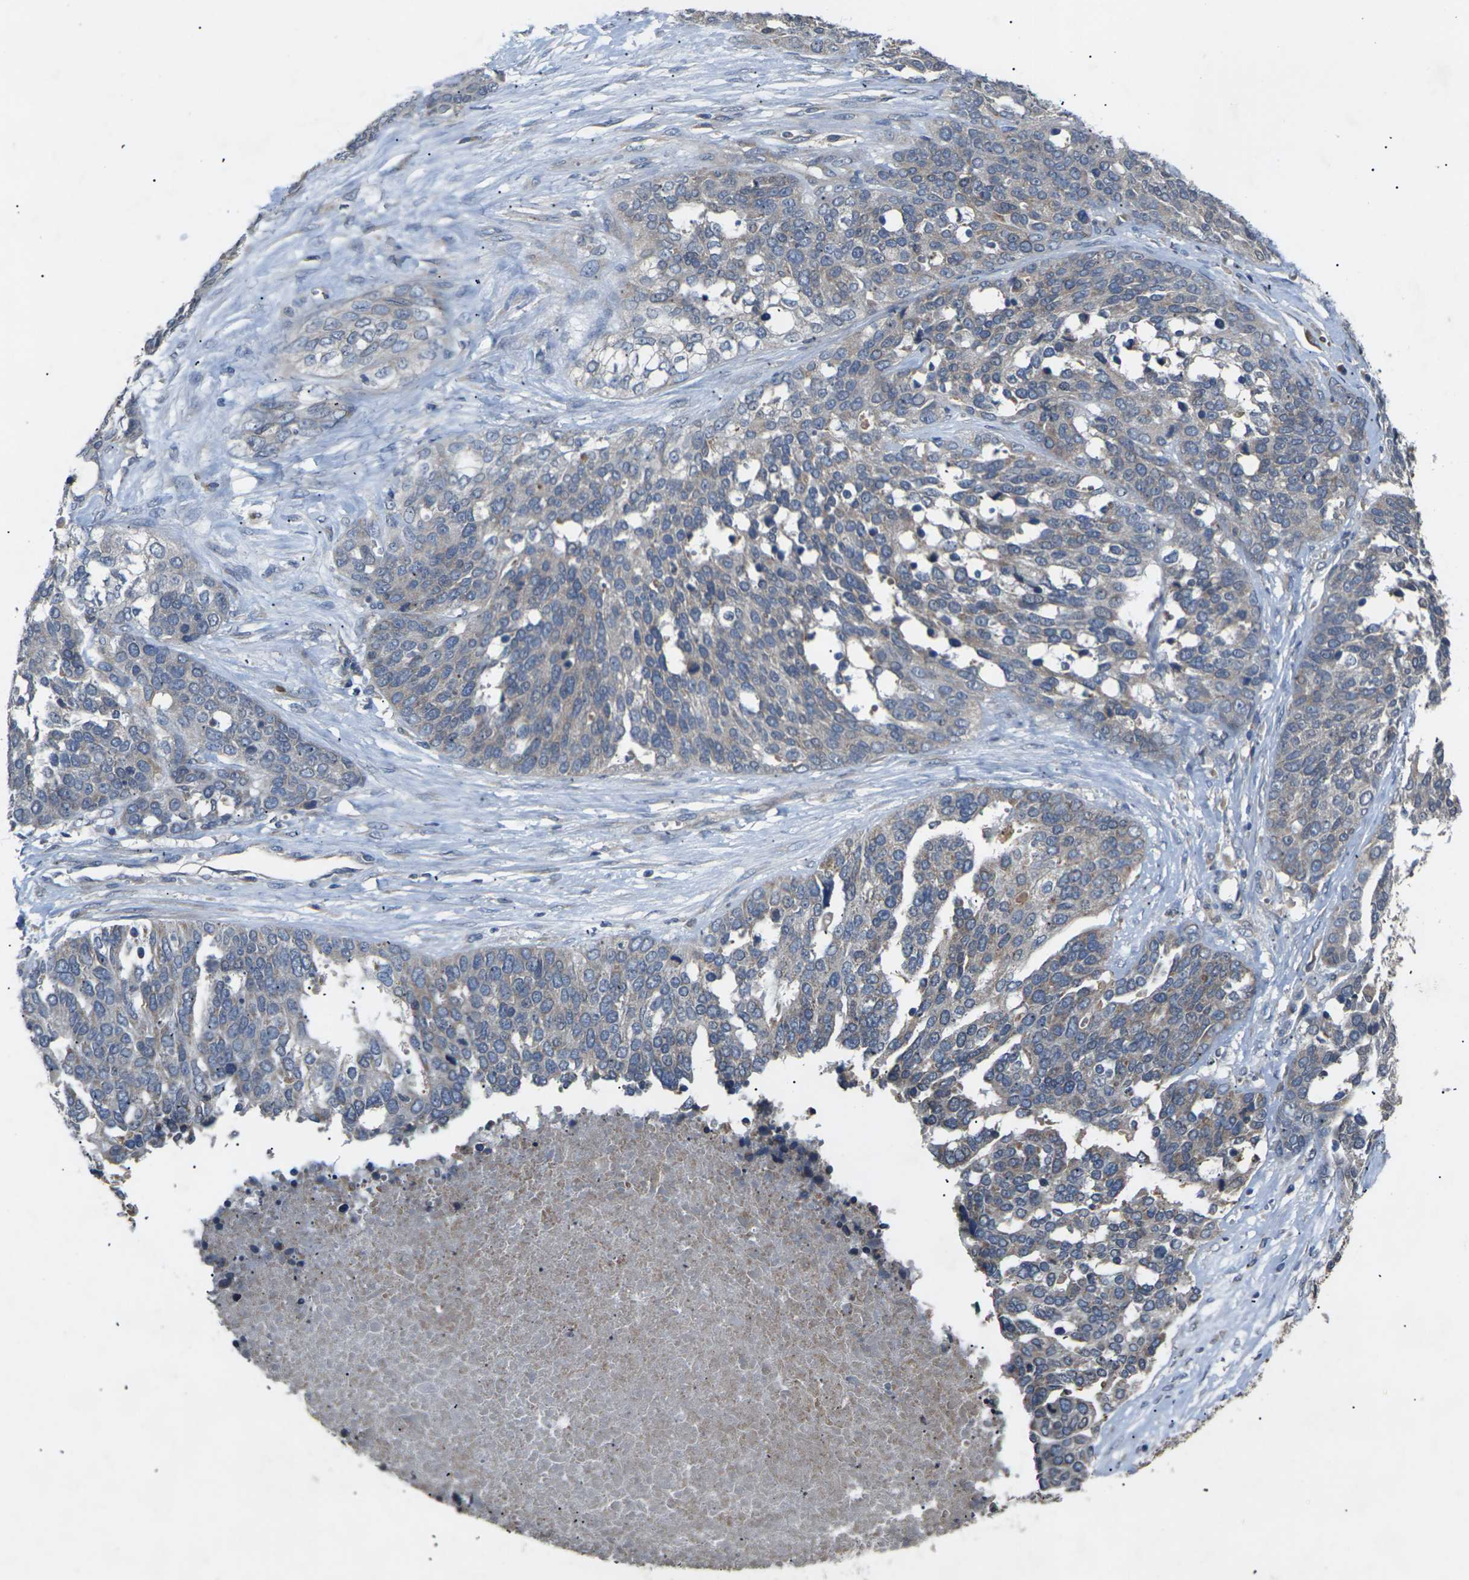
{"staining": {"intensity": "weak", "quantity": "<25%", "location": "cytoplasmic/membranous"}, "tissue": "ovarian cancer", "cell_type": "Tumor cells", "image_type": "cancer", "snomed": [{"axis": "morphology", "description": "Cystadenocarcinoma, serous, NOS"}, {"axis": "topography", "description": "Ovary"}], "caption": "A high-resolution histopathology image shows immunohistochemistry (IHC) staining of ovarian serous cystadenocarcinoma, which exhibits no significant positivity in tumor cells.", "gene": "SLC2A2", "patient": {"sex": "female", "age": 44}}